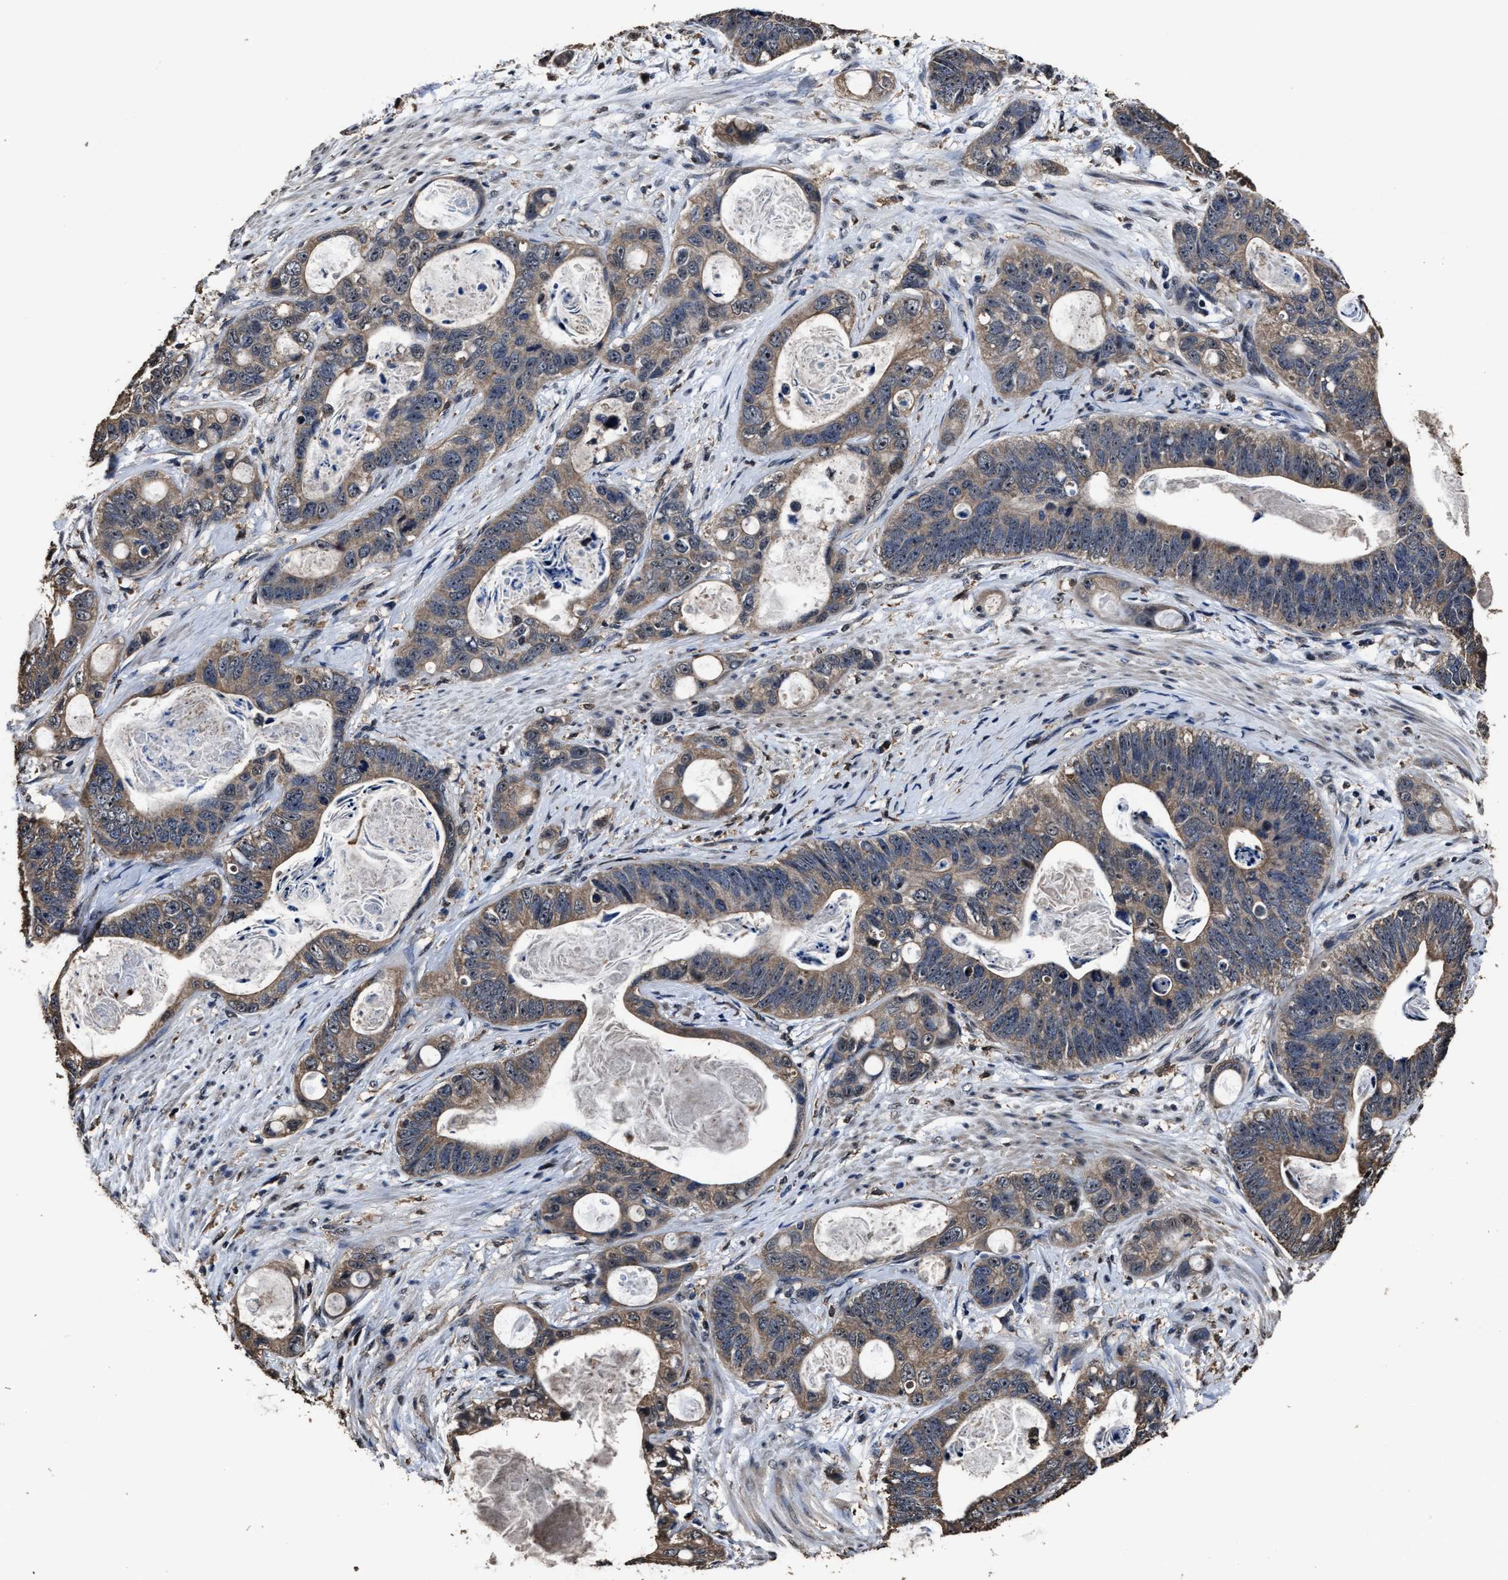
{"staining": {"intensity": "weak", "quantity": ">75%", "location": "cytoplasmic/membranous,nuclear"}, "tissue": "stomach cancer", "cell_type": "Tumor cells", "image_type": "cancer", "snomed": [{"axis": "morphology", "description": "Normal tissue, NOS"}, {"axis": "morphology", "description": "Adenocarcinoma, NOS"}, {"axis": "topography", "description": "Stomach"}], "caption": "A brown stain highlights weak cytoplasmic/membranous and nuclear expression of a protein in human stomach cancer tumor cells.", "gene": "RSBN1L", "patient": {"sex": "female", "age": 89}}